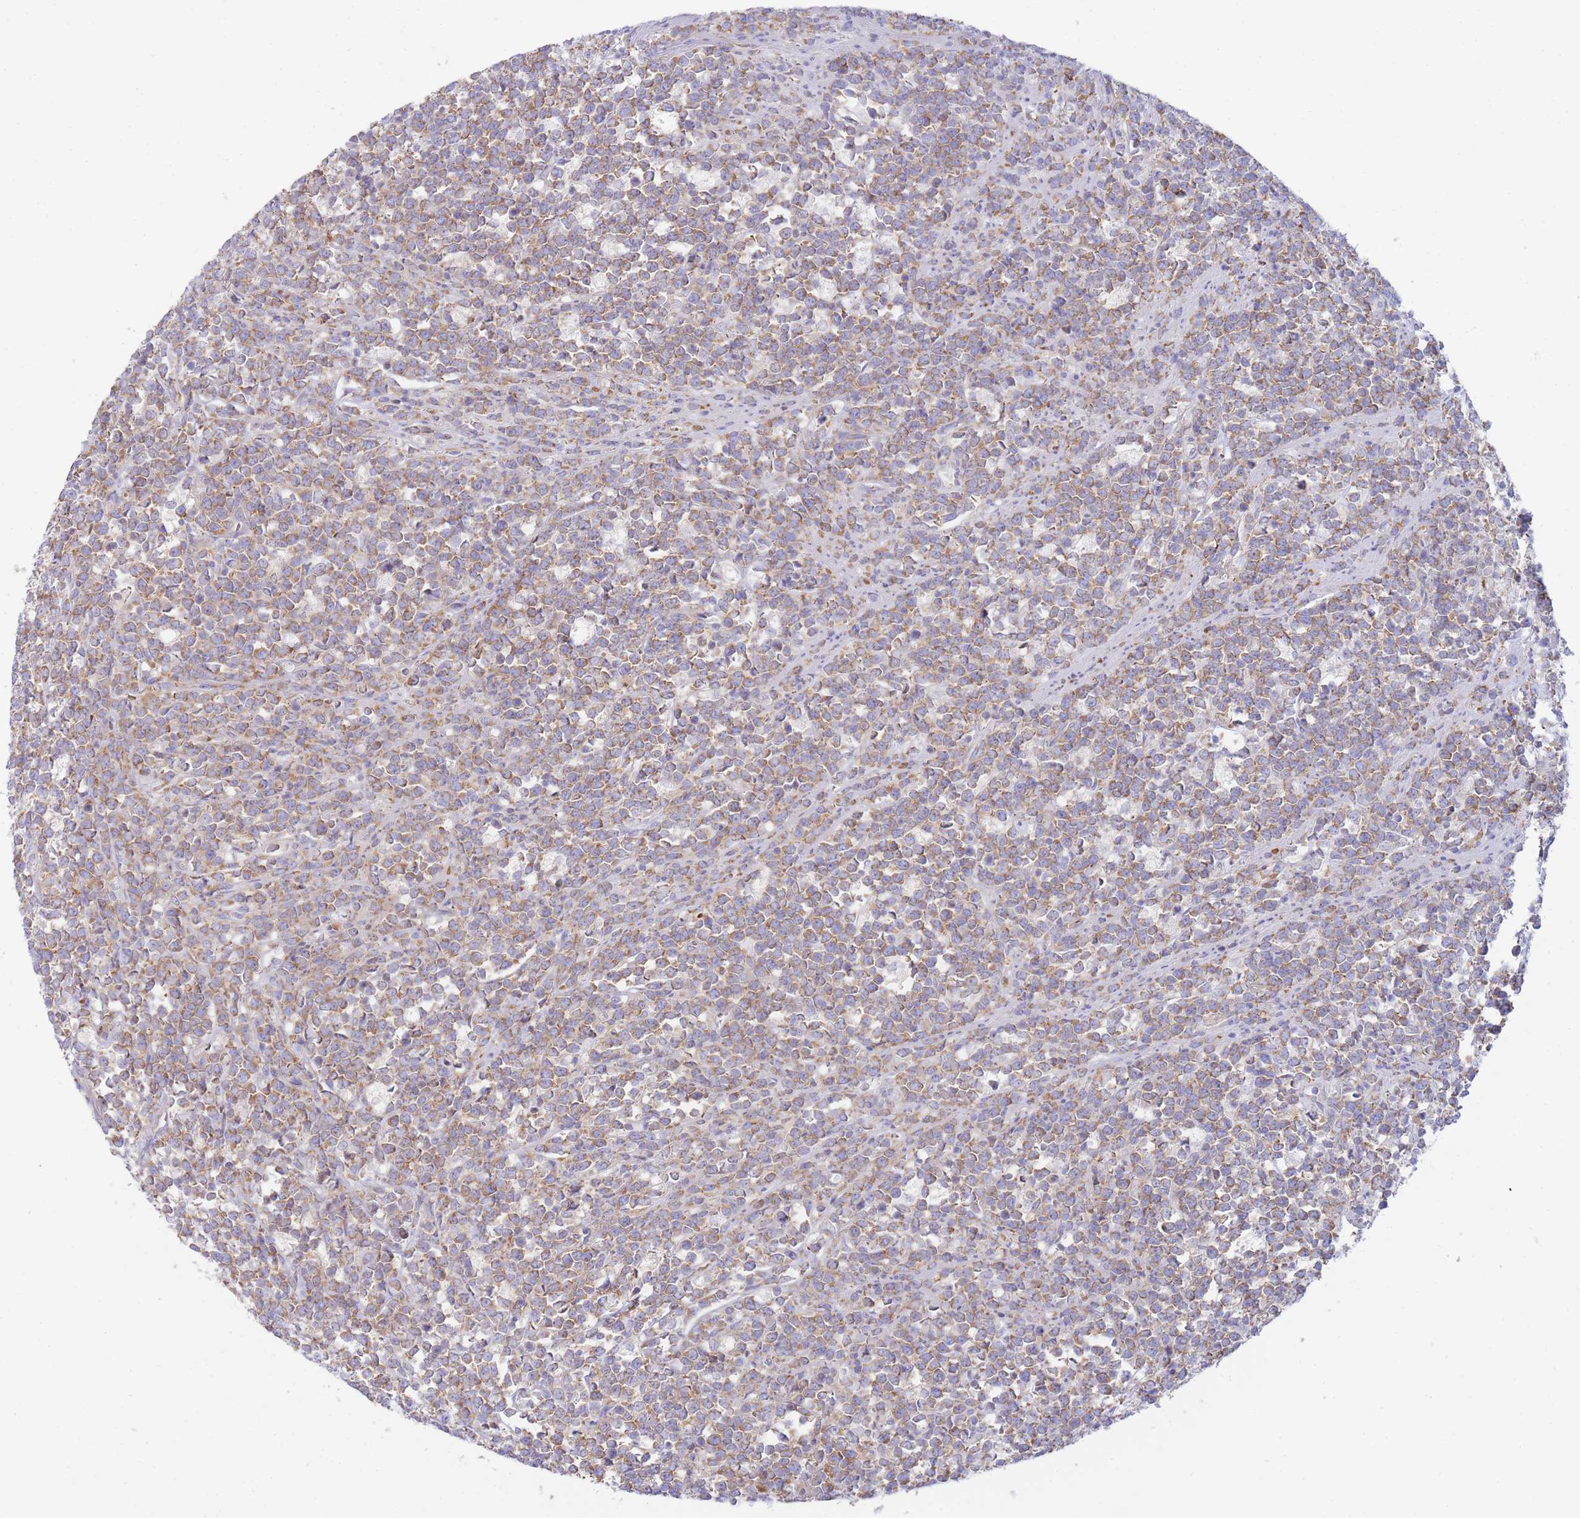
{"staining": {"intensity": "moderate", "quantity": "25%-75%", "location": "cytoplasmic/membranous"}, "tissue": "lymphoma", "cell_type": "Tumor cells", "image_type": "cancer", "snomed": [{"axis": "morphology", "description": "Malignant lymphoma, non-Hodgkin's type, High grade"}, {"axis": "topography", "description": "Small intestine"}, {"axis": "topography", "description": "Colon"}], "caption": "Moderate cytoplasmic/membranous staining for a protein is present in about 25%-75% of tumor cells of high-grade malignant lymphoma, non-Hodgkin's type using immunohistochemistry.", "gene": "SH2B2", "patient": {"sex": "male", "age": 8}}